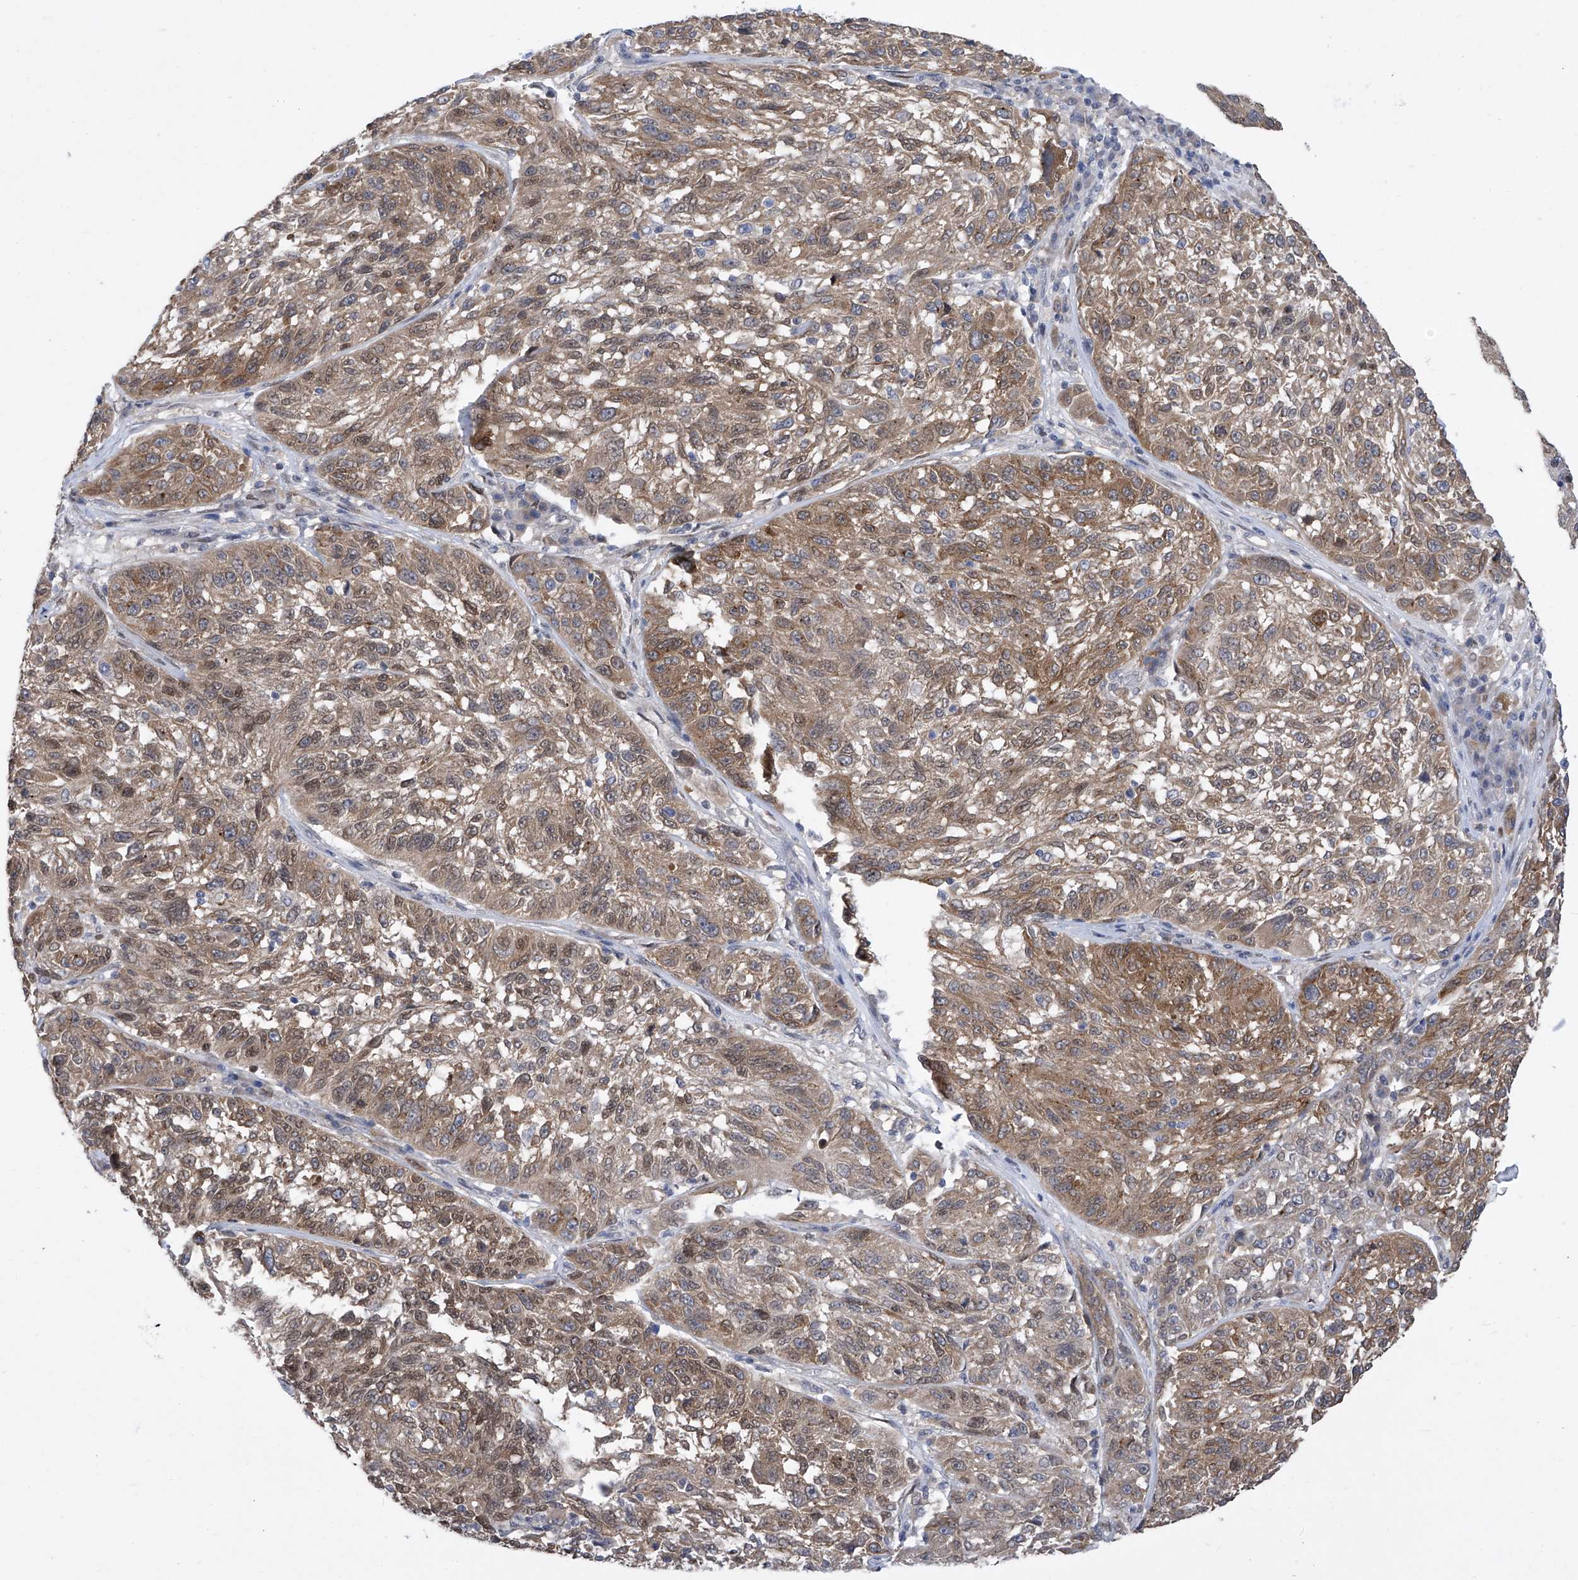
{"staining": {"intensity": "moderate", "quantity": ">75%", "location": "cytoplasmic/membranous"}, "tissue": "melanoma", "cell_type": "Tumor cells", "image_type": "cancer", "snomed": [{"axis": "morphology", "description": "Malignant melanoma, NOS"}, {"axis": "topography", "description": "Skin"}], "caption": "Immunohistochemistry (IHC) (DAB (3,3'-diaminobenzidine)) staining of human malignant melanoma reveals moderate cytoplasmic/membranous protein positivity in approximately >75% of tumor cells.", "gene": "CETN2", "patient": {"sex": "male", "age": 53}}